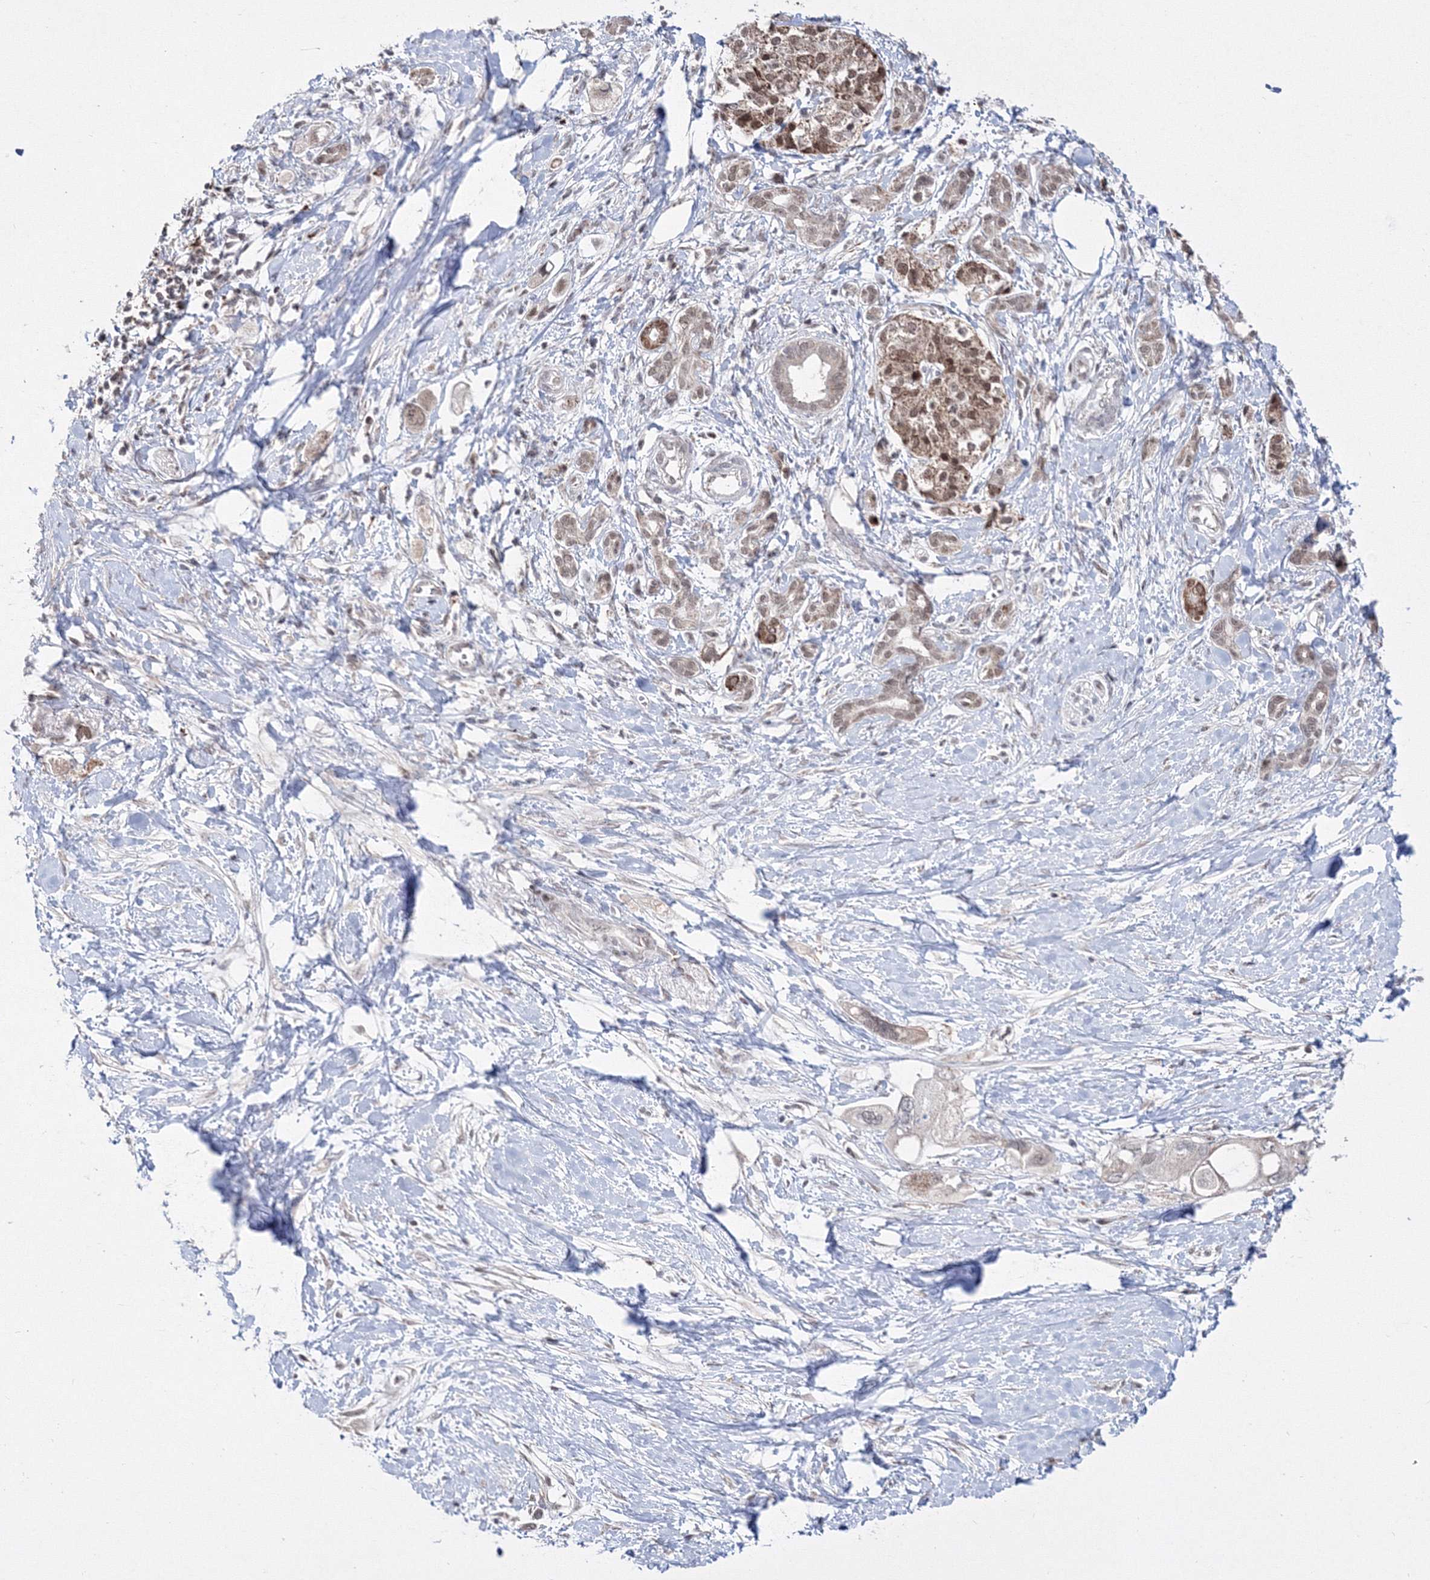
{"staining": {"intensity": "weak", "quantity": "25%-75%", "location": "nuclear"}, "tissue": "pancreatic cancer", "cell_type": "Tumor cells", "image_type": "cancer", "snomed": [{"axis": "morphology", "description": "Adenocarcinoma, NOS"}, {"axis": "topography", "description": "Pancreas"}], "caption": "Pancreatic adenocarcinoma tissue shows weak nuclear expression in approximately 25%-75% of tumor cells (DAB IHC, brown staining for protein, blue staining for nuclei).", "gene": "GRSF1", "patient": {"sex": "female", "age": 56}}